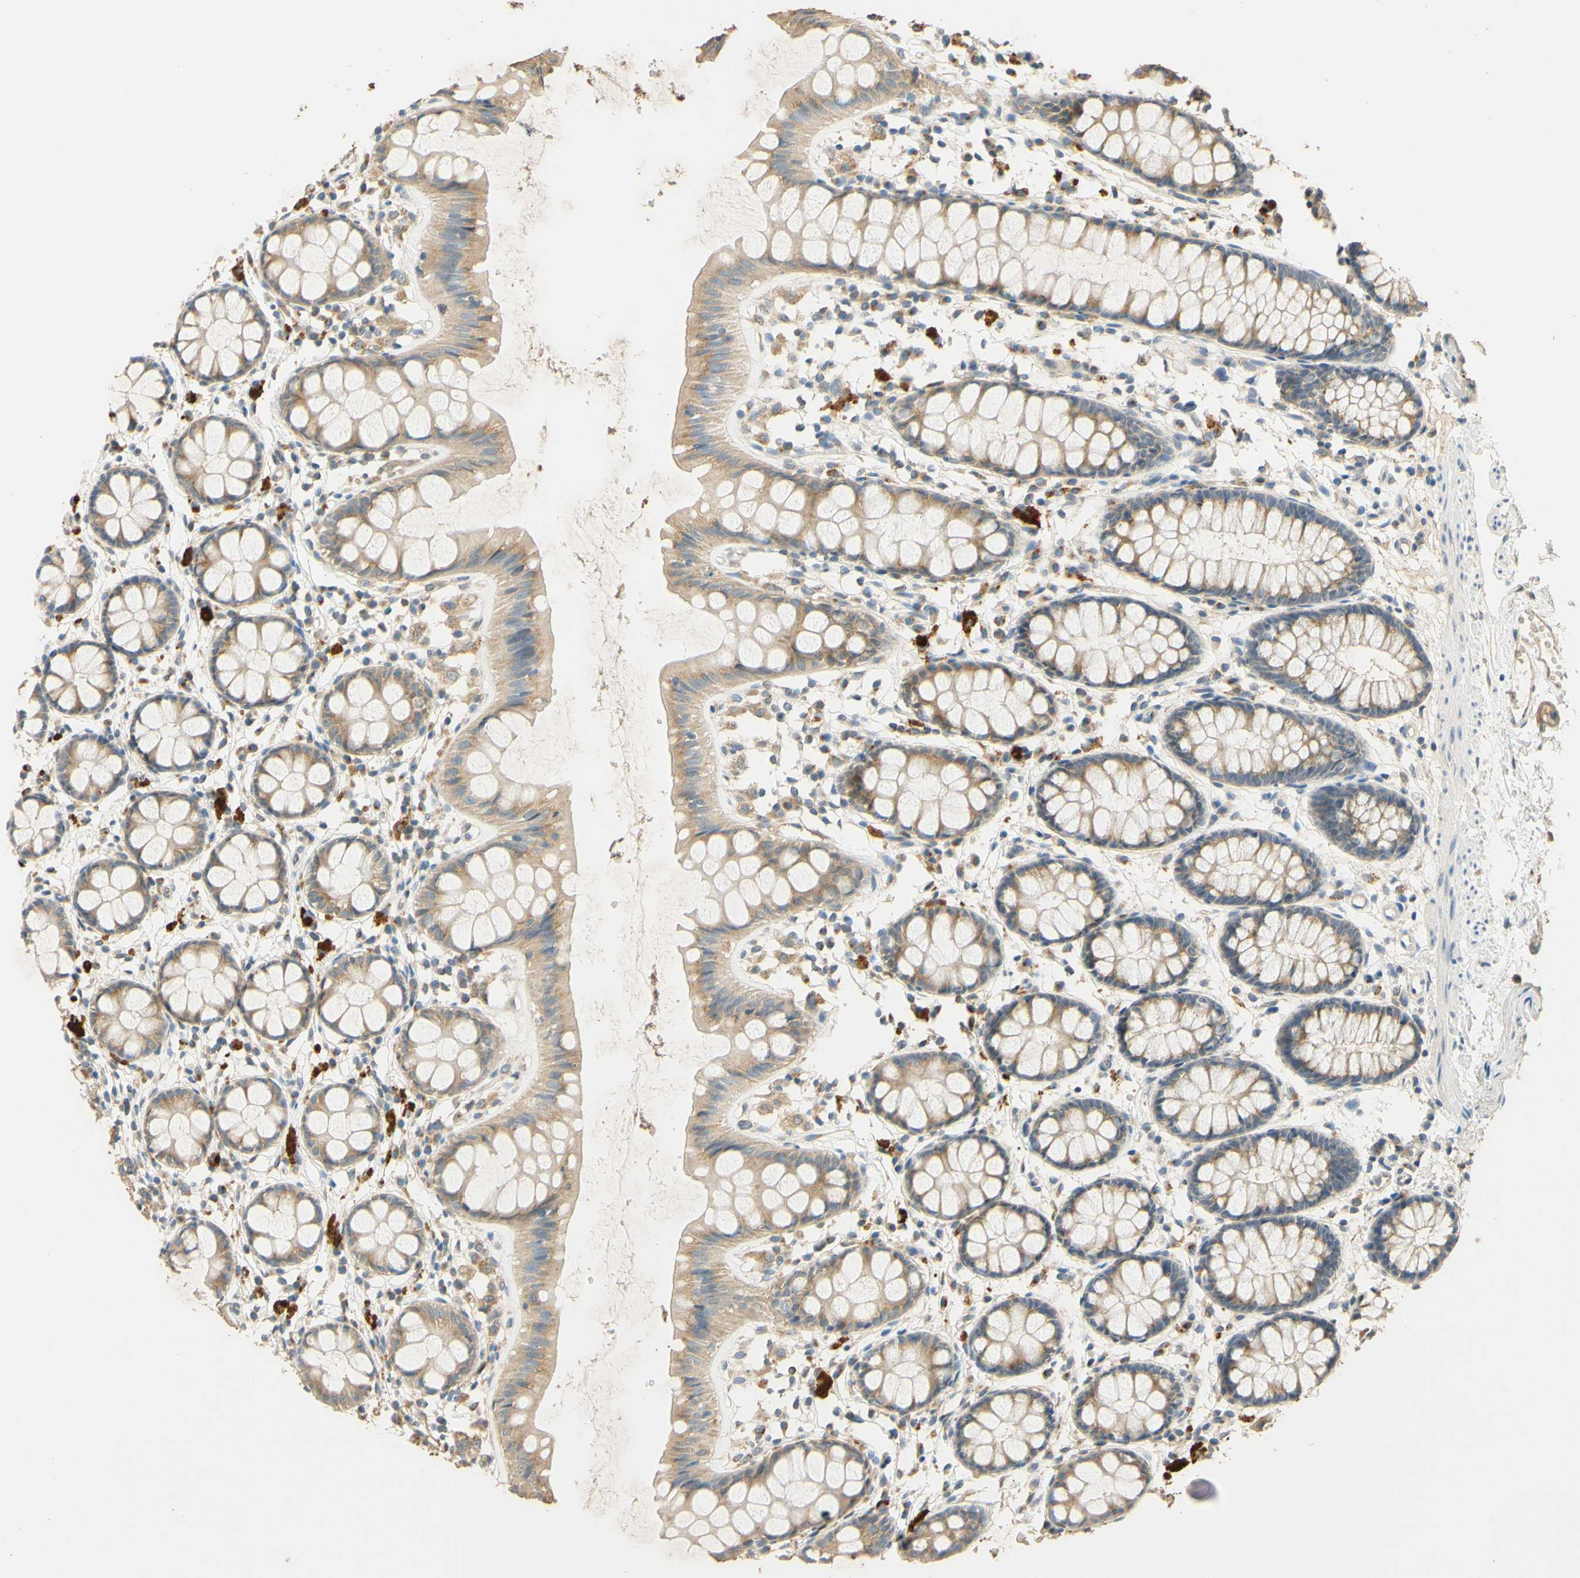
{"staining": {"intensity": "moderate", "quantity": ">75%", "location": "cytoplasmic/membranous"}, "tissue": "rectum", "cell_type": "Glandular cells", "image_type": "normal", "snomed": [{"axis": "morphology", "description": "Normal tissue, NOS"}, {"axis": "topography", "description": "Rectum"}], "caption": "A photomicrograph showing moderate cytoplasmic/membranous positivity in approximately >75% of glandular cells in benign rectum, as visualized by brown immunohistochemical staining.", "gene": "ENTREP2", "patient": {"sex": "female", "age": 66}}